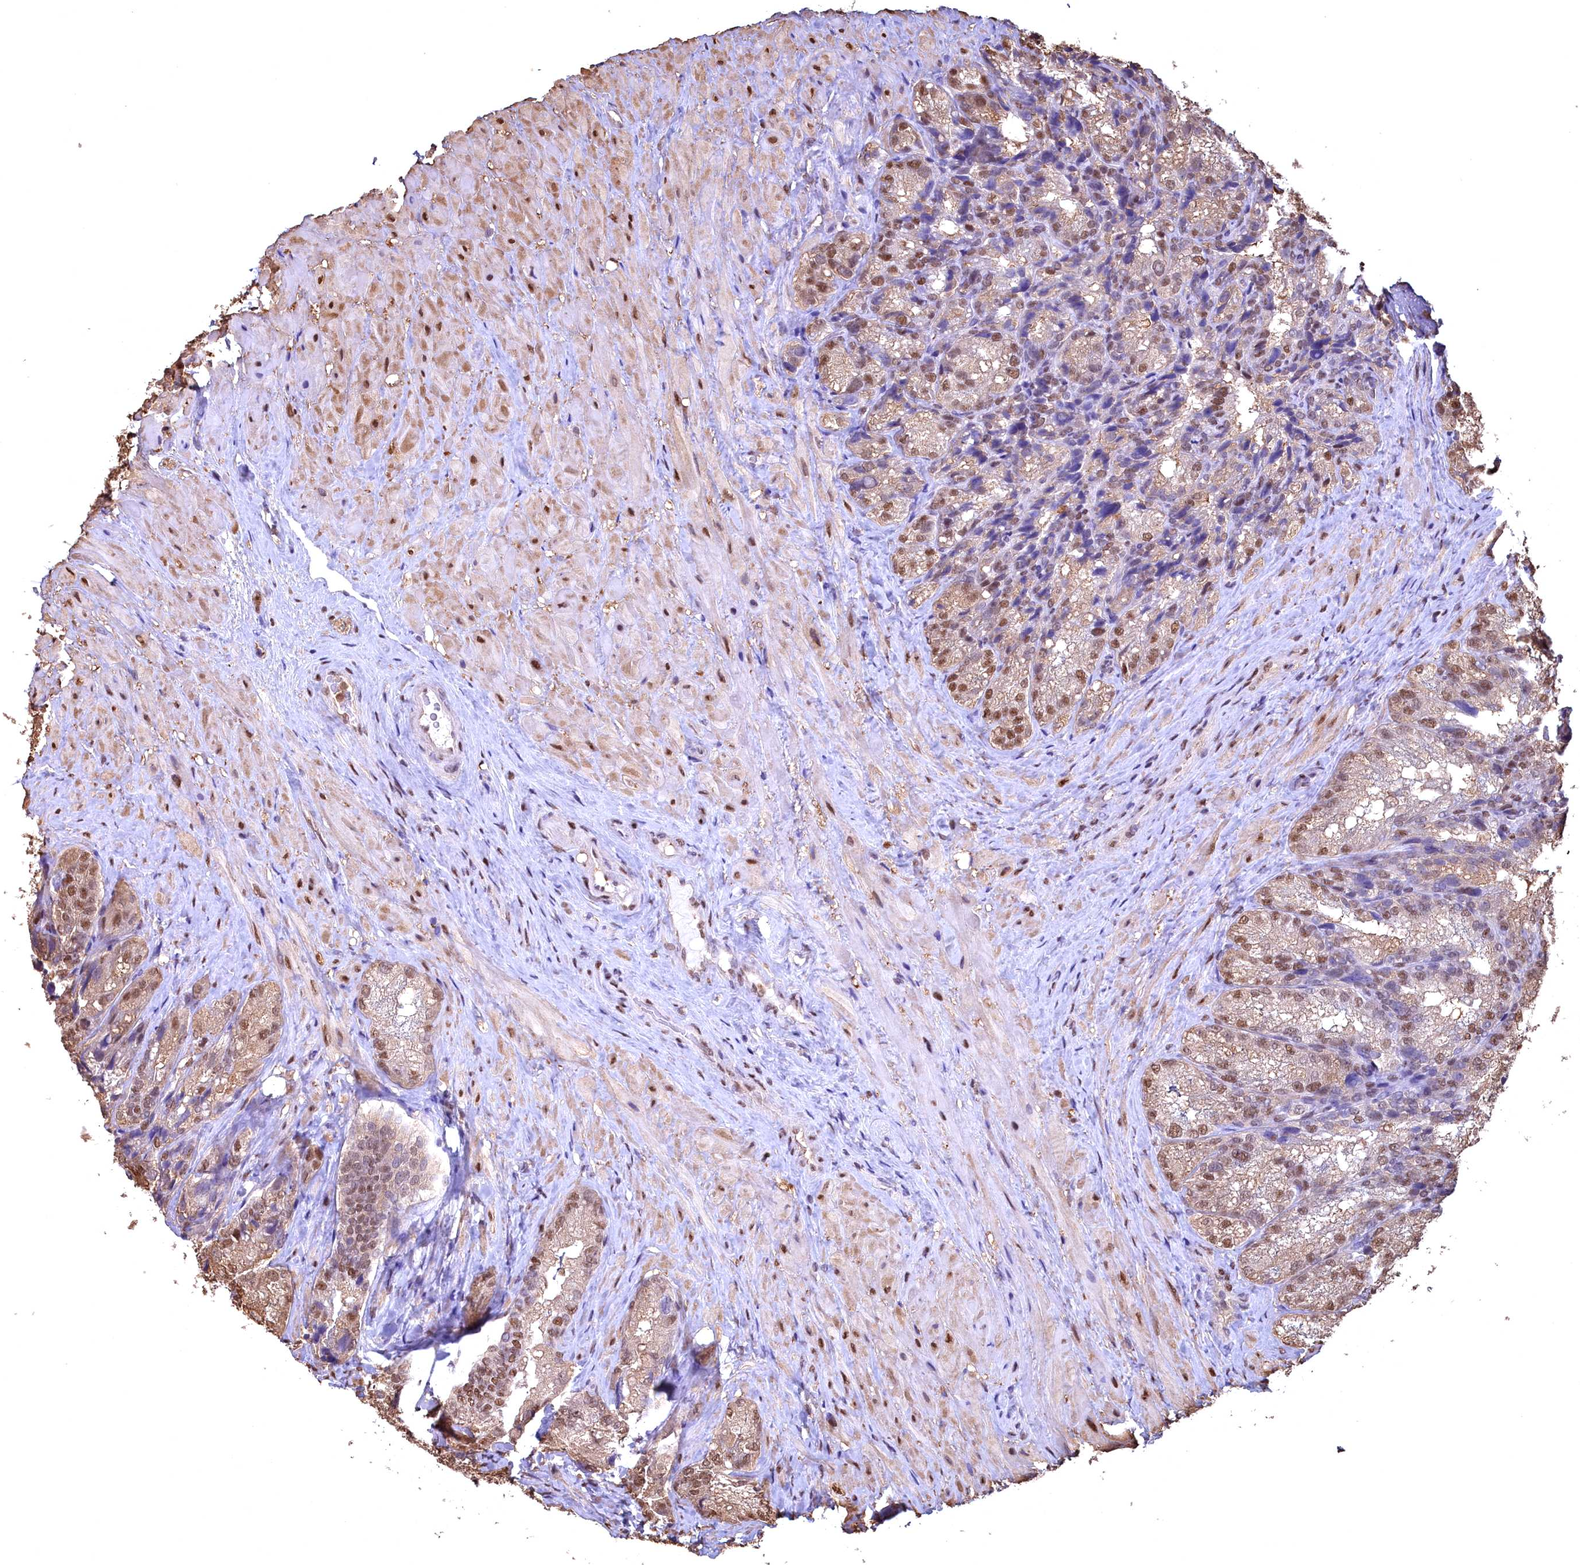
{"staining": {"intensity": "moderate", "quantity": ">75%", "location": "nuclear"}, "tissue": "seminal vesicle", "cell_type": "Glandular cells", "image_type": "normal", "snomed": [{"axis": "morphology", "description": "Normal tissue, NOS"}, {"axis": "topography", "description": "Seminal veicle"}], "caption": "Immunohistochemistry (IHC) (DAB) staining of unremarkable seminal vesicle exhibits moderate nuclear protein staining in about >75% of glandular cells.", "gene": "GAPDH", "patient": {"sex": "male", "age": 58}}